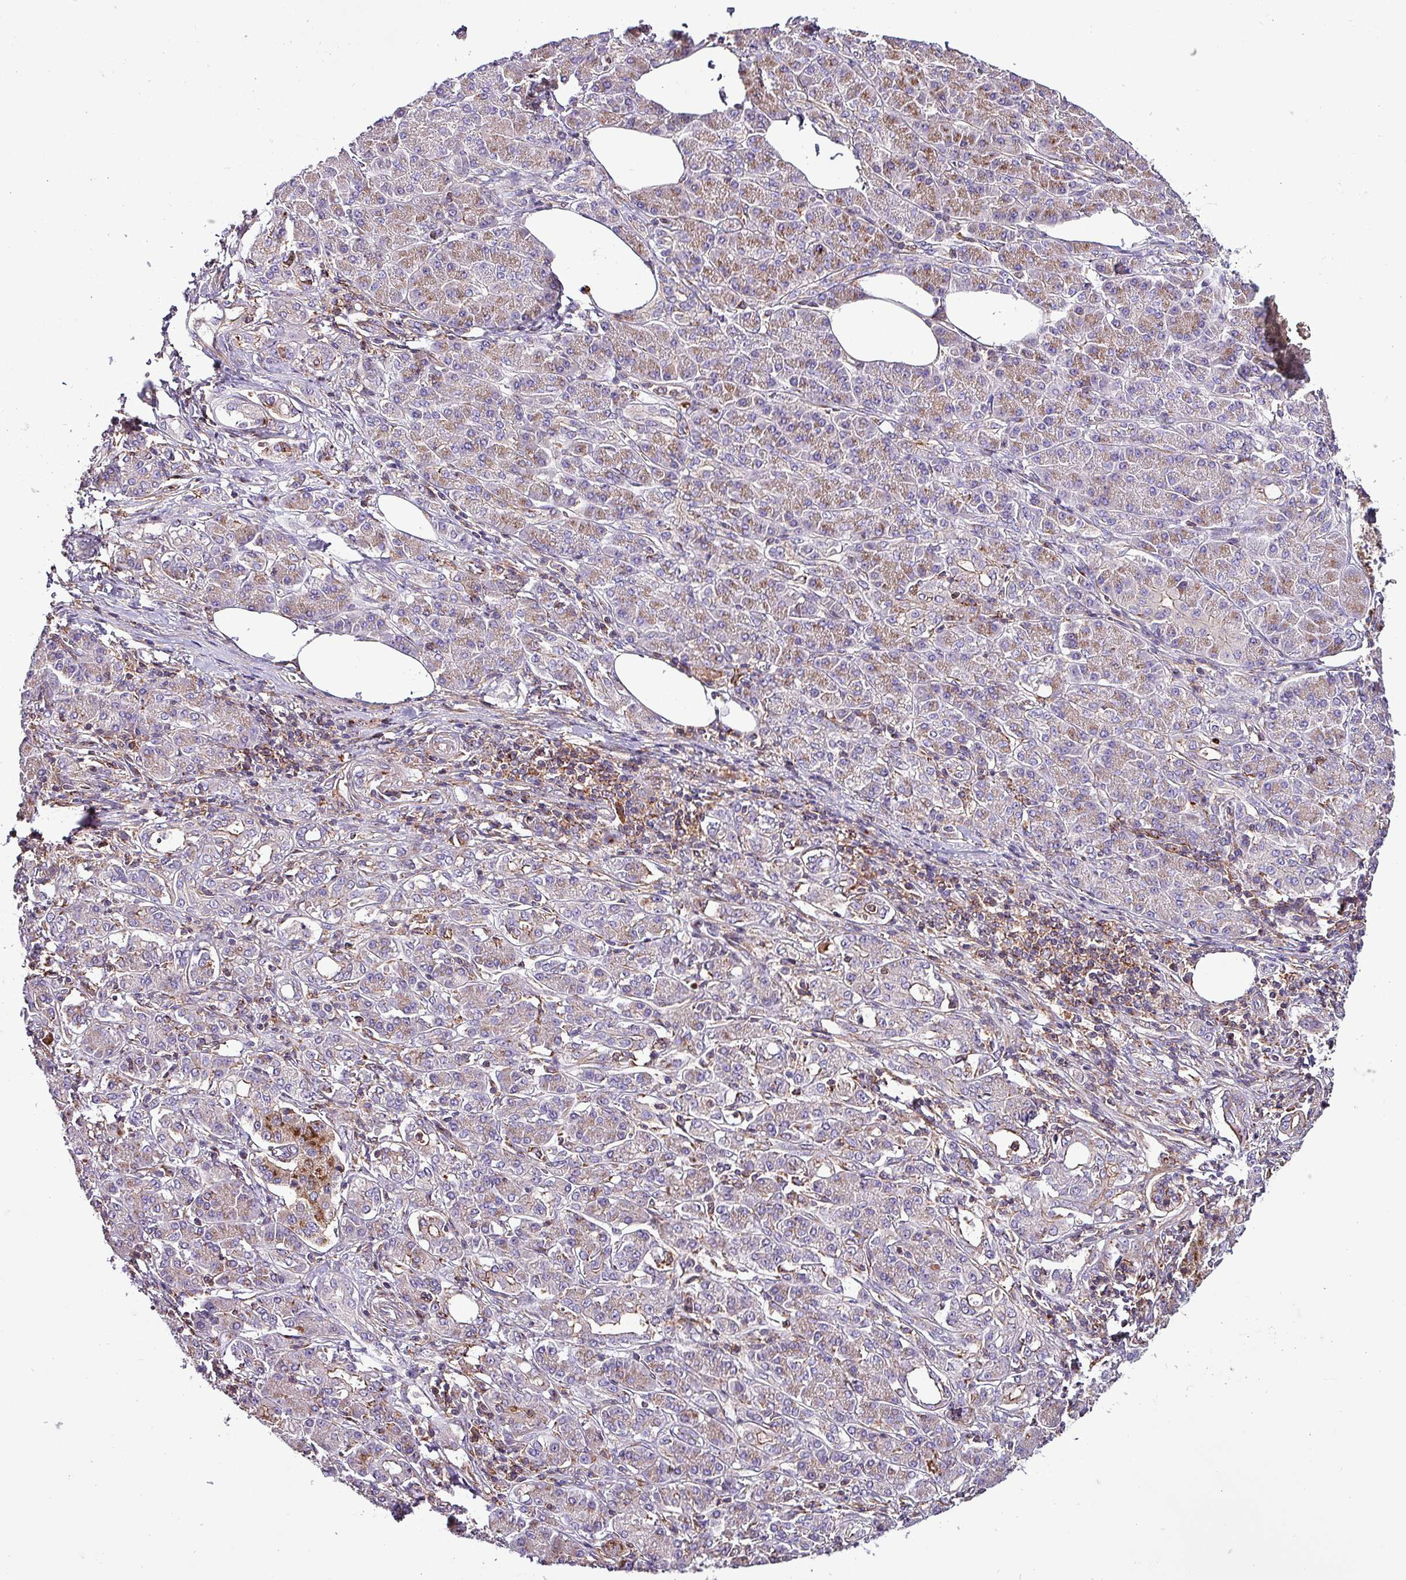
{"staining": {"intensity": "weak", "quantity": "<25%", "location": "cytoplasmic/membranous"}, "tissue": "pancreatic cancer", "cell_type": "Tumor cells", "image_type": "cancer", "snomed": [{"axis": "morphology", "description": "Adenocarcinoma, NOS"}, {"axis": "topography", "description": "Pancreas"}], "caption": "This is a histopathology image of immunohistochemistry staining of pancreatic cancer, which shows no expression in tumor cells. (DAB IHC visualized using brightfield microscopy, high magnification).", "gene": "VAMP4", "patient": {"sex": "male", "age": 63}}